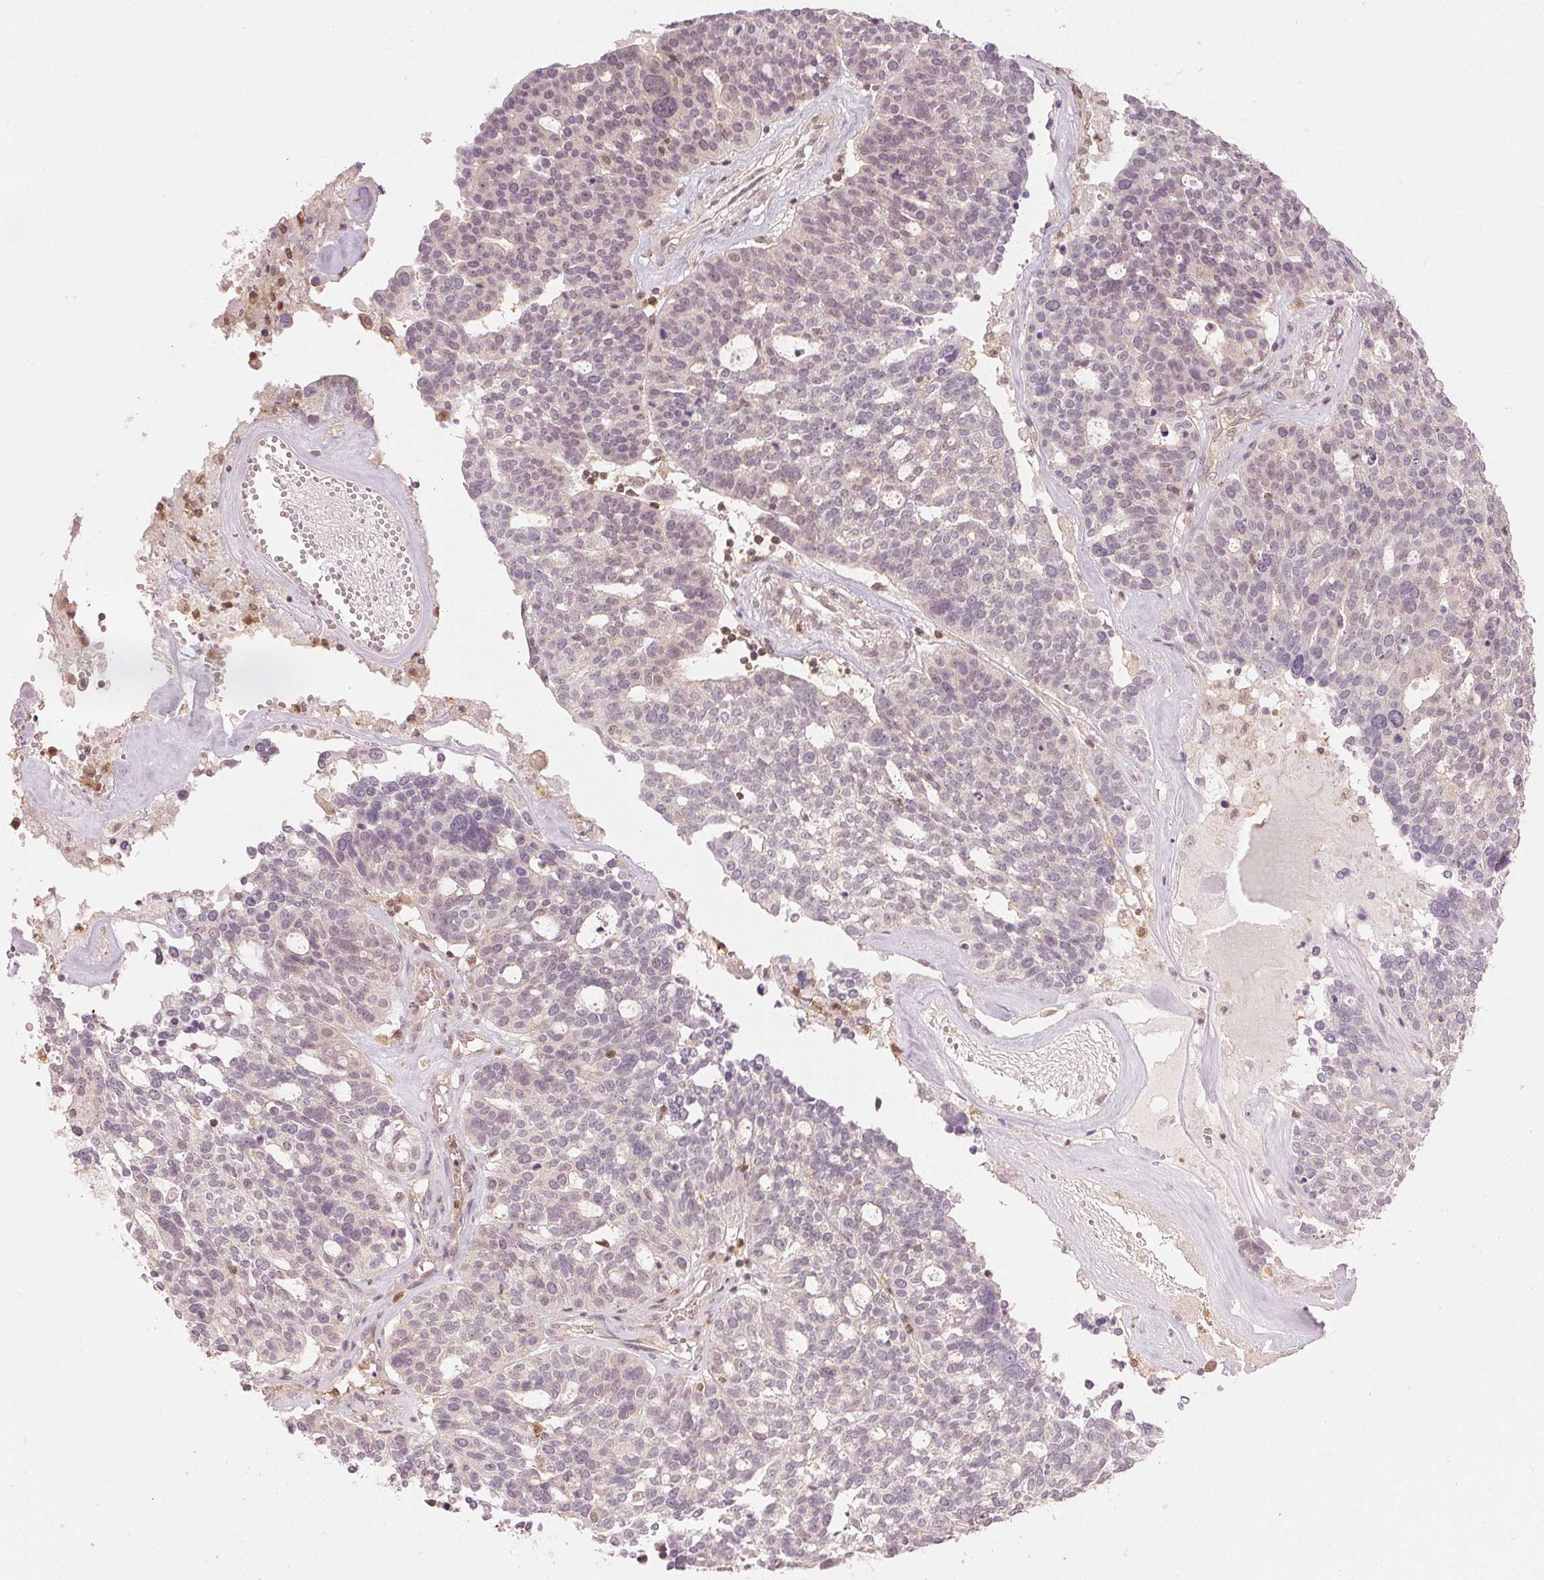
{"staining": {"intensity": "negative", "quantity": "none", "location": "none"}, "tissue": "ovarian cancer", "cell_type": "Tumor cells", "image_type": "cancer", "snomed": [{"axis": "morphology", "description": "Cystadenocarcinoma, serous, NOS"}, {"axis": "topography", "description": "Ovary"}], "caption": "Human ovarian cancer (serous cystadenocarcinoma) stained for a protein using immunohistochemistry displays no positivity in tumor cells.", "gene": "MAPK14", "patient": {"sex": "female", "age": 59}}